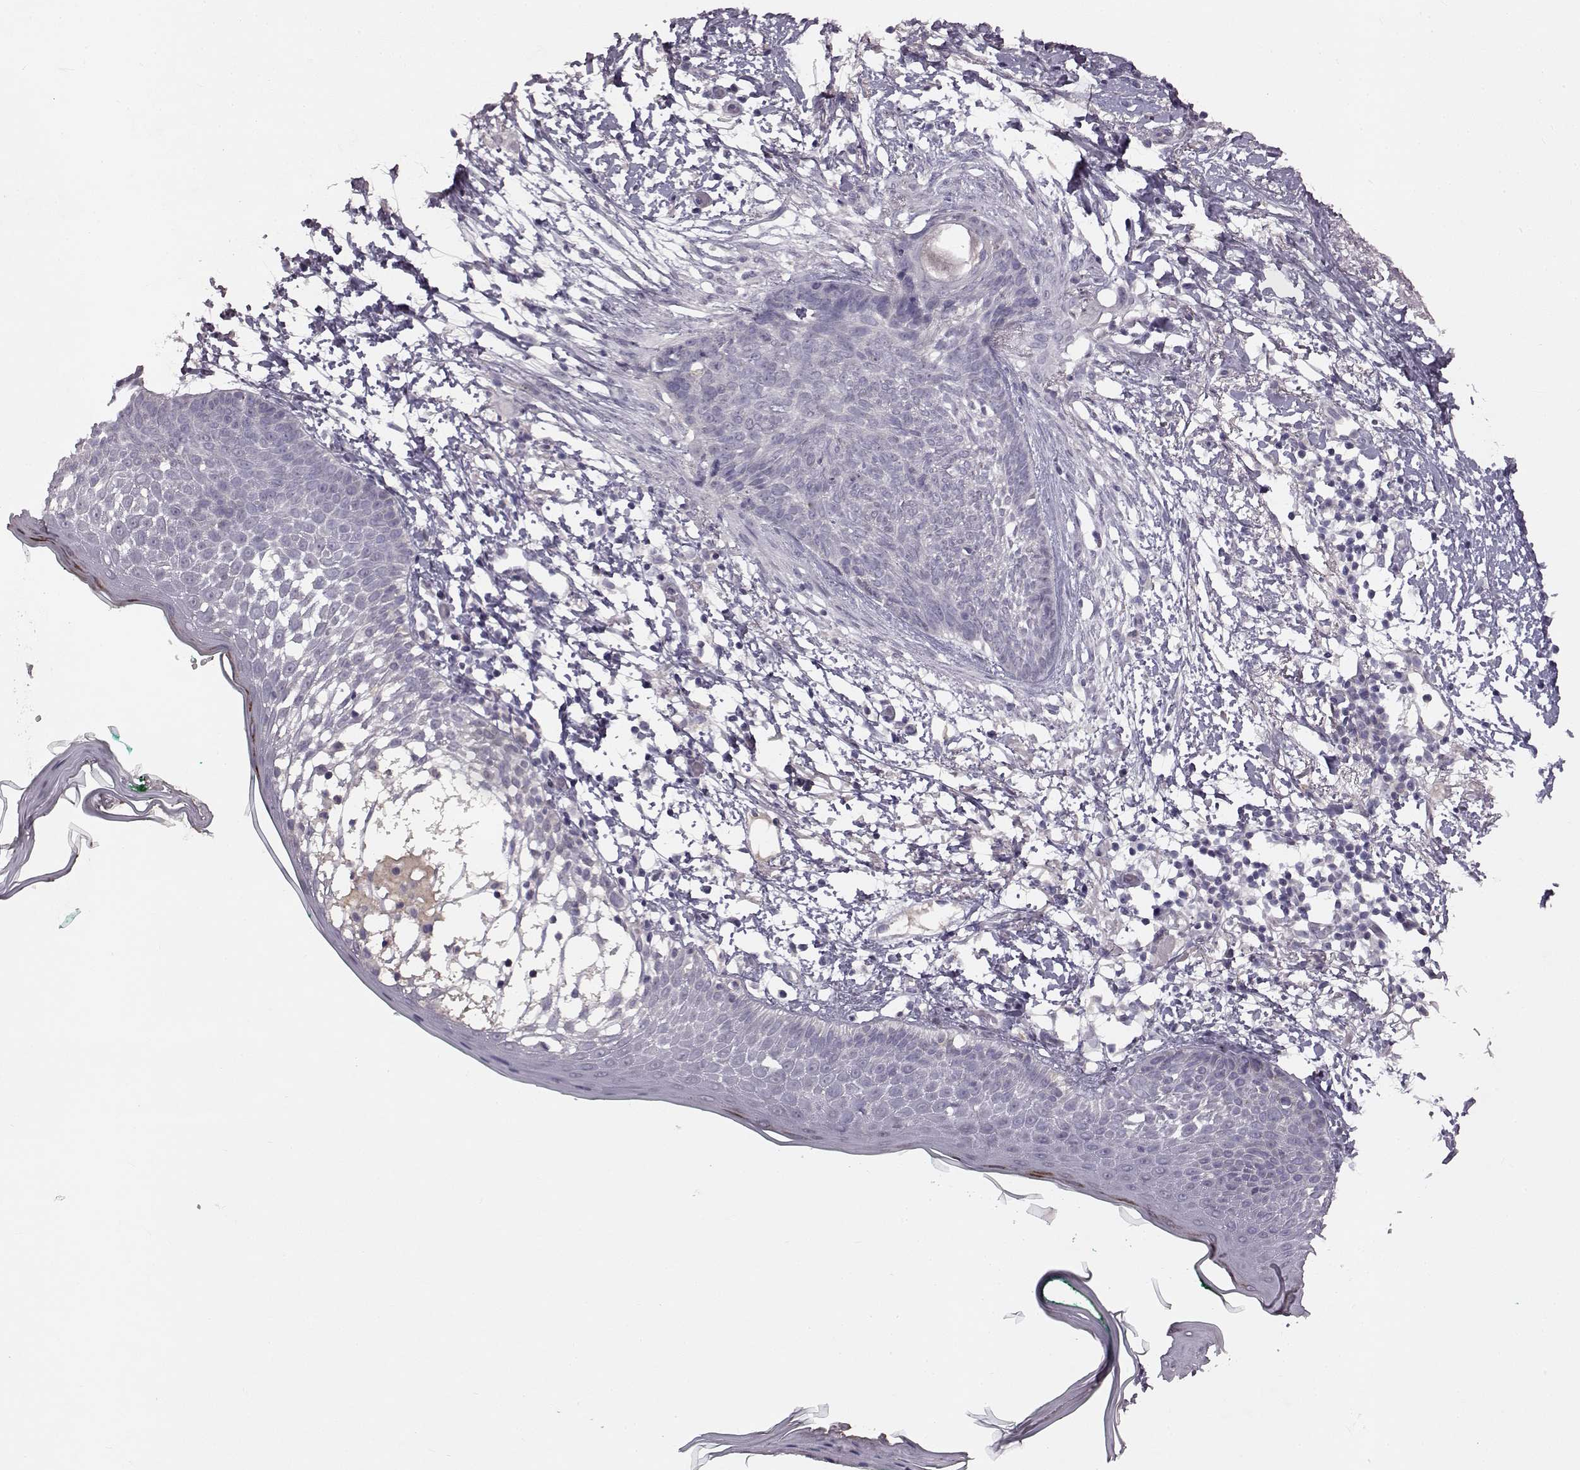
{"staining": {"intensity": "negative", "quantity": "none", "location": "none"}, "tissue": "skin cancer", "cell_type": "Tumor cells", "image_type": "cancer", "snomed": [{"axis": "morphology", "description": "Normal tissue, NOS"}, {"axis": "morphology", "description": "Basal cell carcinoma"}, {"axis": "topography", "description": "Skin"}], "caption": "Tumor cells are negative for brown protein staining in skin cancer (basal cell carcinoma).", "gene": "SPAG17", "patient": {"sex": "male", "age": 84}}